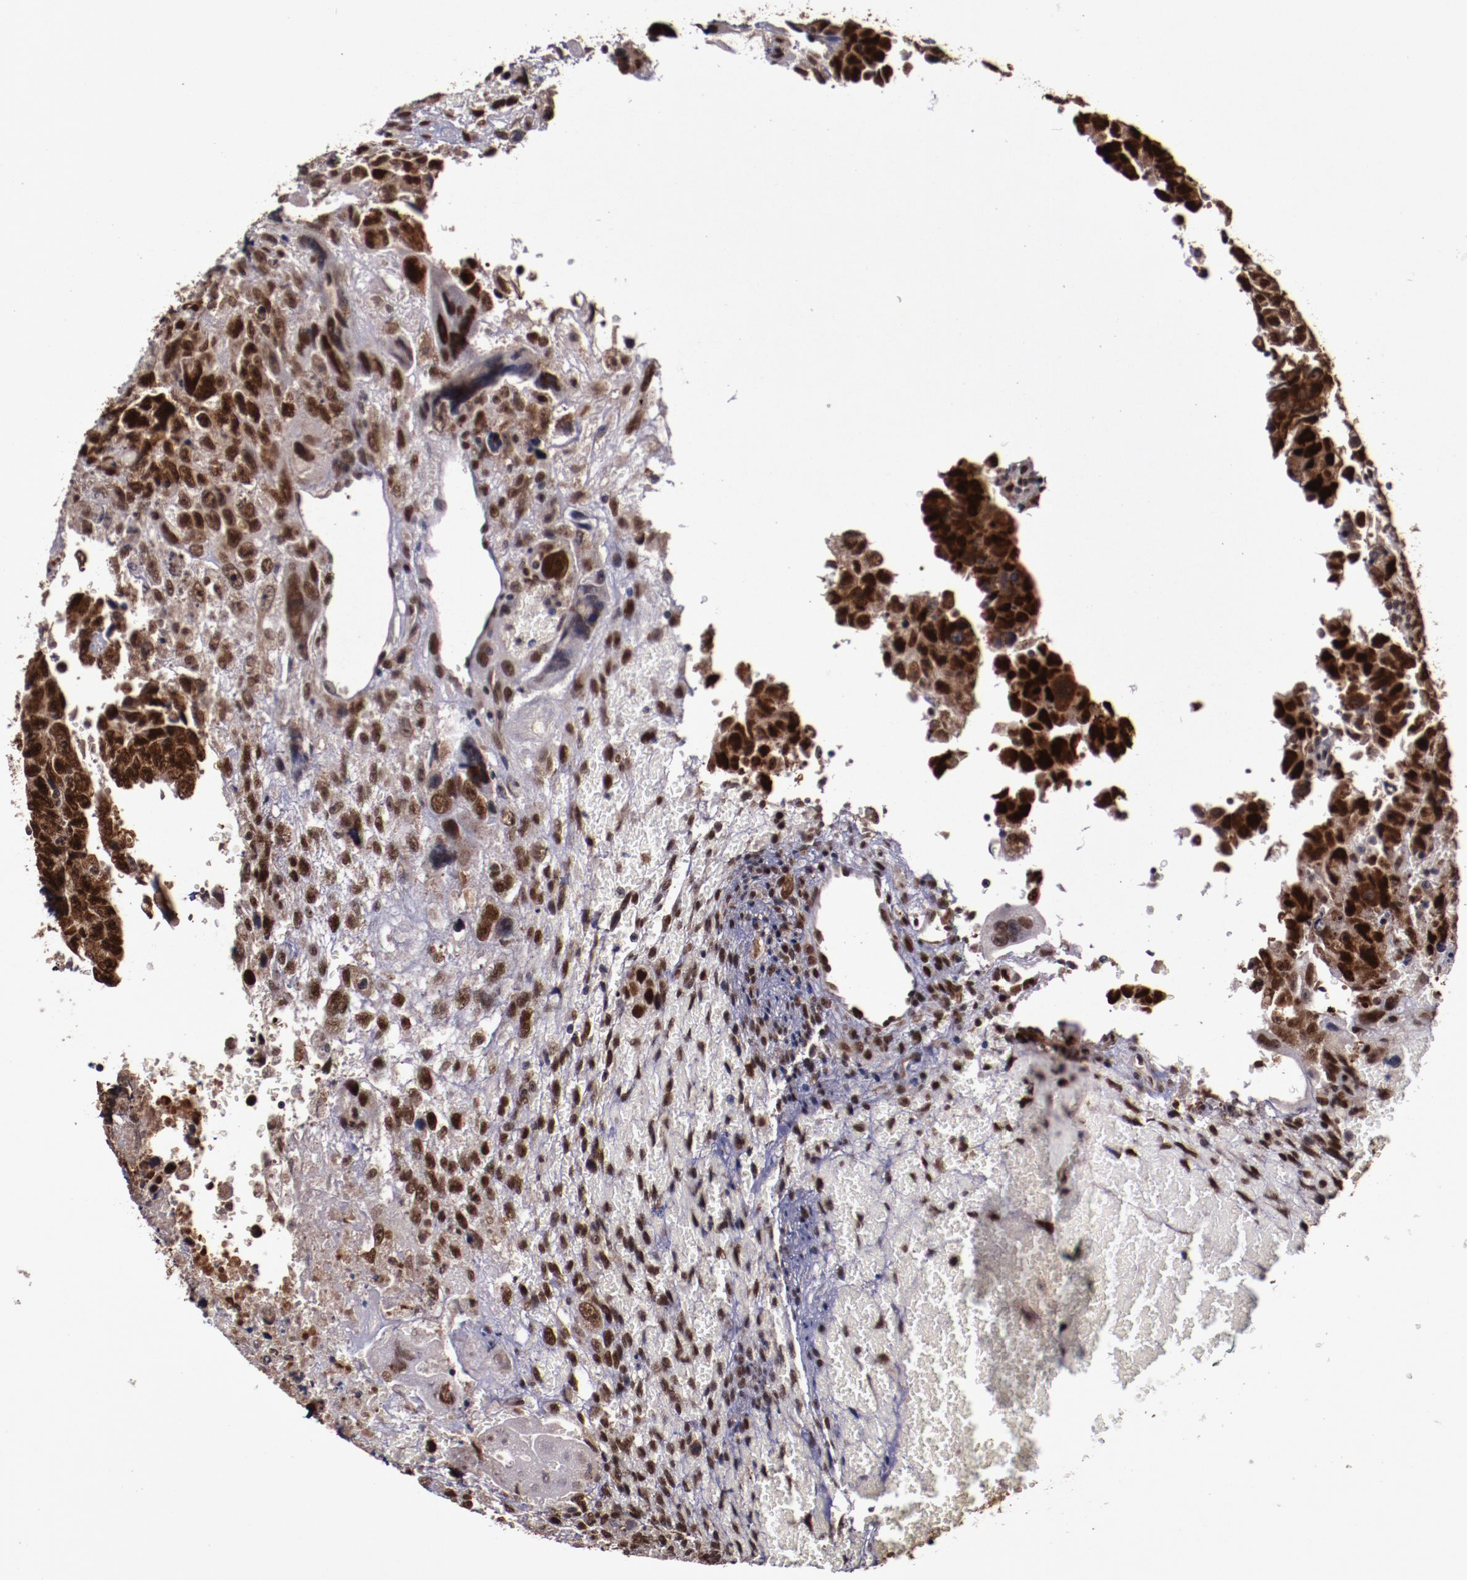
{"staining": {"intensity": "strong", "quantity": ">75%", "location": "cytoplasmic/membranous,nuclear"}, "tissue": "testis cancer", "cell_type": "Tumor cells", "image_type": "cancer", "snomed": [{"axis": "morphology", "description": "Carcinoma, Embryonal, NOS"}, {"axis": "topography", "description": "Testis"}], "caption": "Immunohistochemical staining of testis cancer exhibits high levels of strong cytoplasmic/membranous and nuclear protein positivity in about >75% of tumor cells. The staining is performed using DAB brown chromogen to label protein expression. The nuclei are counter-stained blue using hematoxylin.", "gene": "CHEK2", "patient": {"sex": "male", "age": 28}}